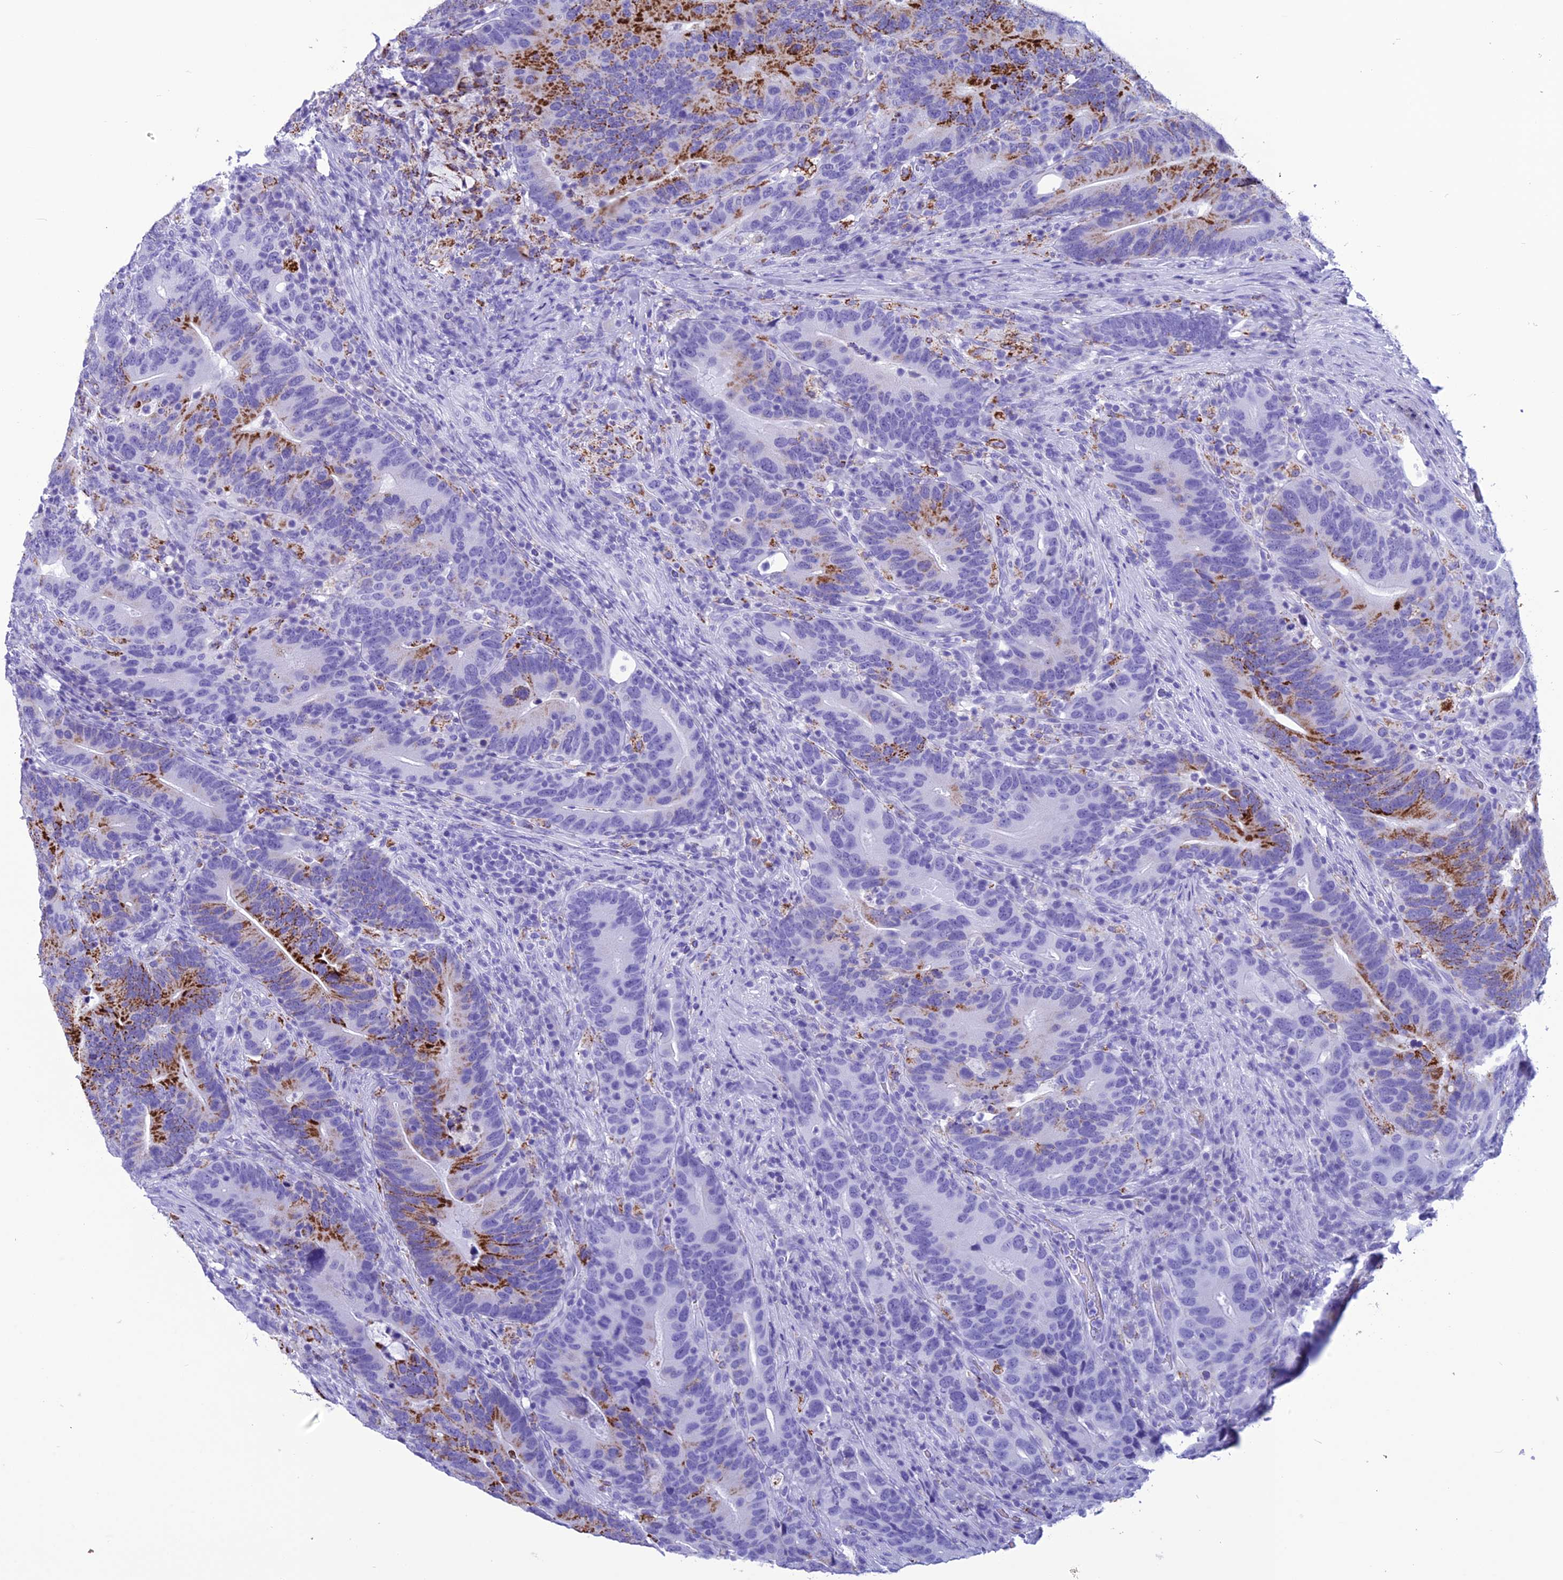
{"staining": {"intensity": "strong", "quantity": "25%-75%", "location": "cytoplasmic/membranous"}, "tissue": "colorectal cancer", "cell_type": "Tumor cells", "image_type": "cancer", "snomed": [{"axis": "morphology", "description": "Adenocarcinoma, NOS"}, {"axis": "topography", "description": "Colon"}], "caption": "This histopathology image shows IHC staining of human colorectal cancer, with high strong cytoplasmic/membranous staining in about 25%-75% of tumor cells.", "gene": "TRAM1L1", "patient": {"sex": "female", "age": 66}}